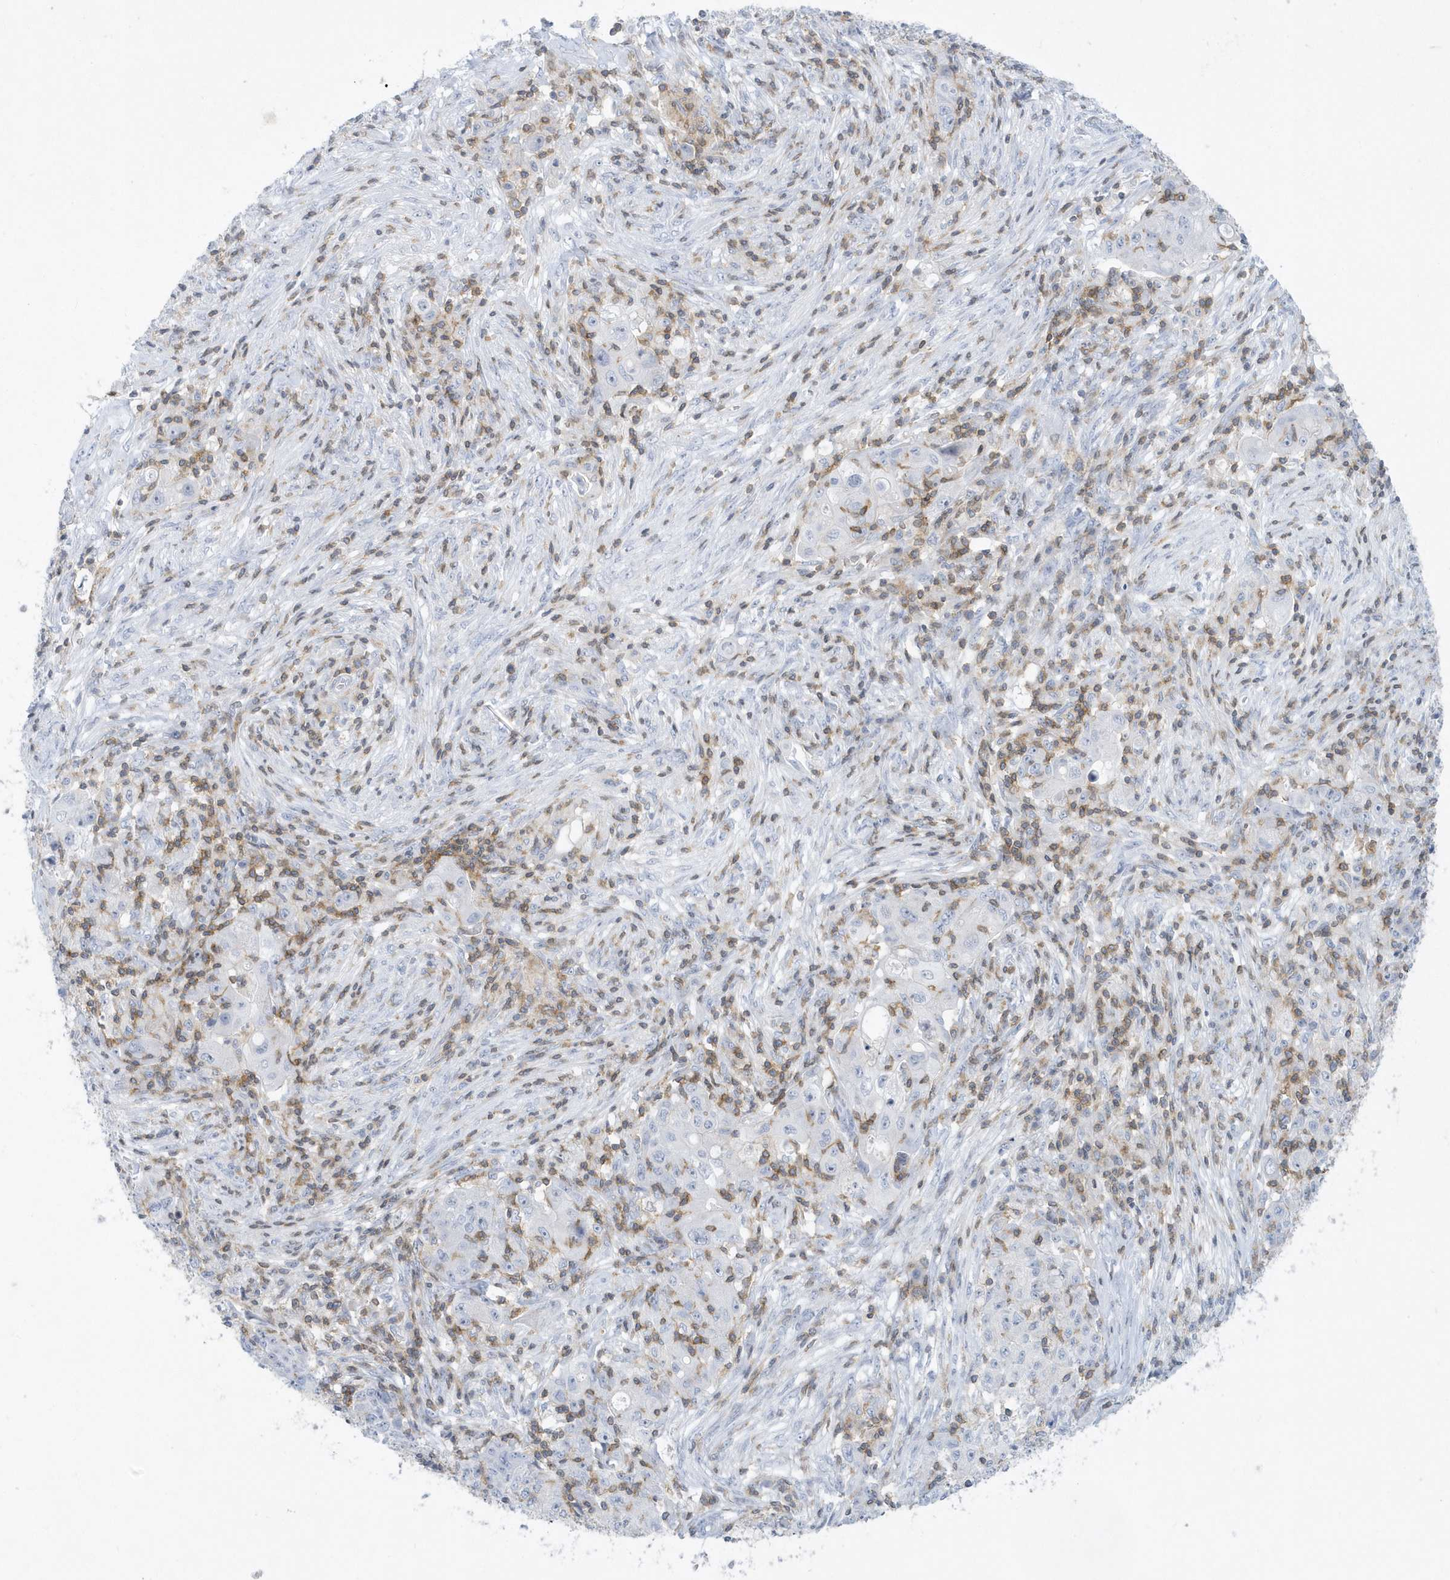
{"staining": {"intensity": "negative", "quantity": "none", "location": "none"}, "tissue": "ovarian cancer", "cell_type": "Tumor cells", "image_type": "cancer", "snomed": [{"axis": "morphology", "description": "Carcinoma, endometroid"}, {"axis": "topography", "description": "Ovary"}], "caption": "Micrograph shows no protein expression in tumor cells of ovarian cancer tissue.", "gene": "PSD4", "patient": {"sex": "female", "age": 42}}